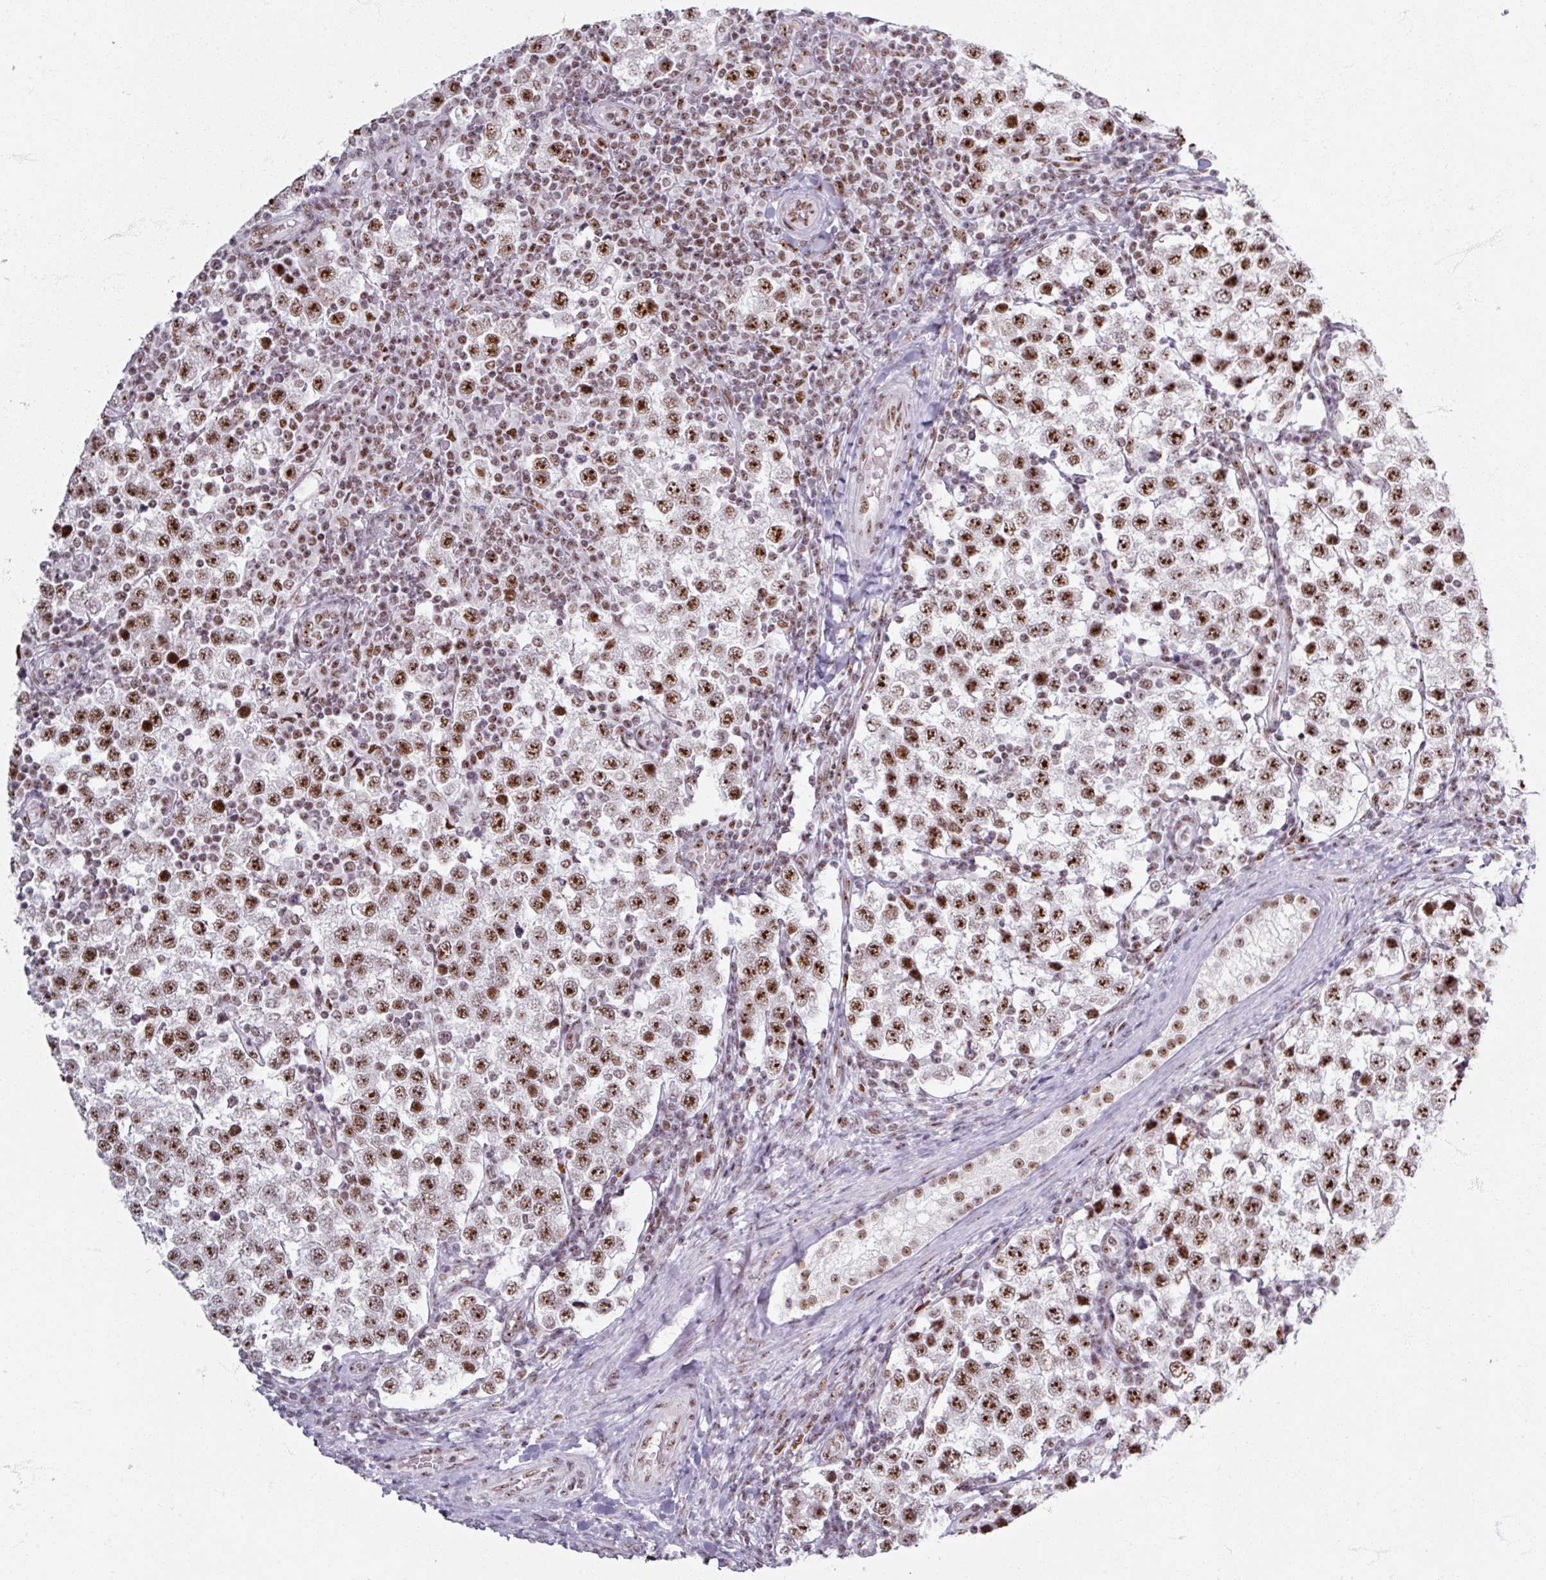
{"staining": {"intensity": "moderate", "quantity": ">75%", "location": "nuclear"}, "tissue": "testis cancer", "cell_type": "Tumor cells", "image_type": "cancer", "snomed": [{"axis": "morphology", "description": "Seminoma, NOS"}, {"axis": "topography", "description": "Testis"}], "caption": "This is an image of immunohistochemistry staining of testis cancer, which shows moderate staining in the nuclear of tumor cells.", "gene": "ADAR", "patient": {"sex": "male", "age": 34}}